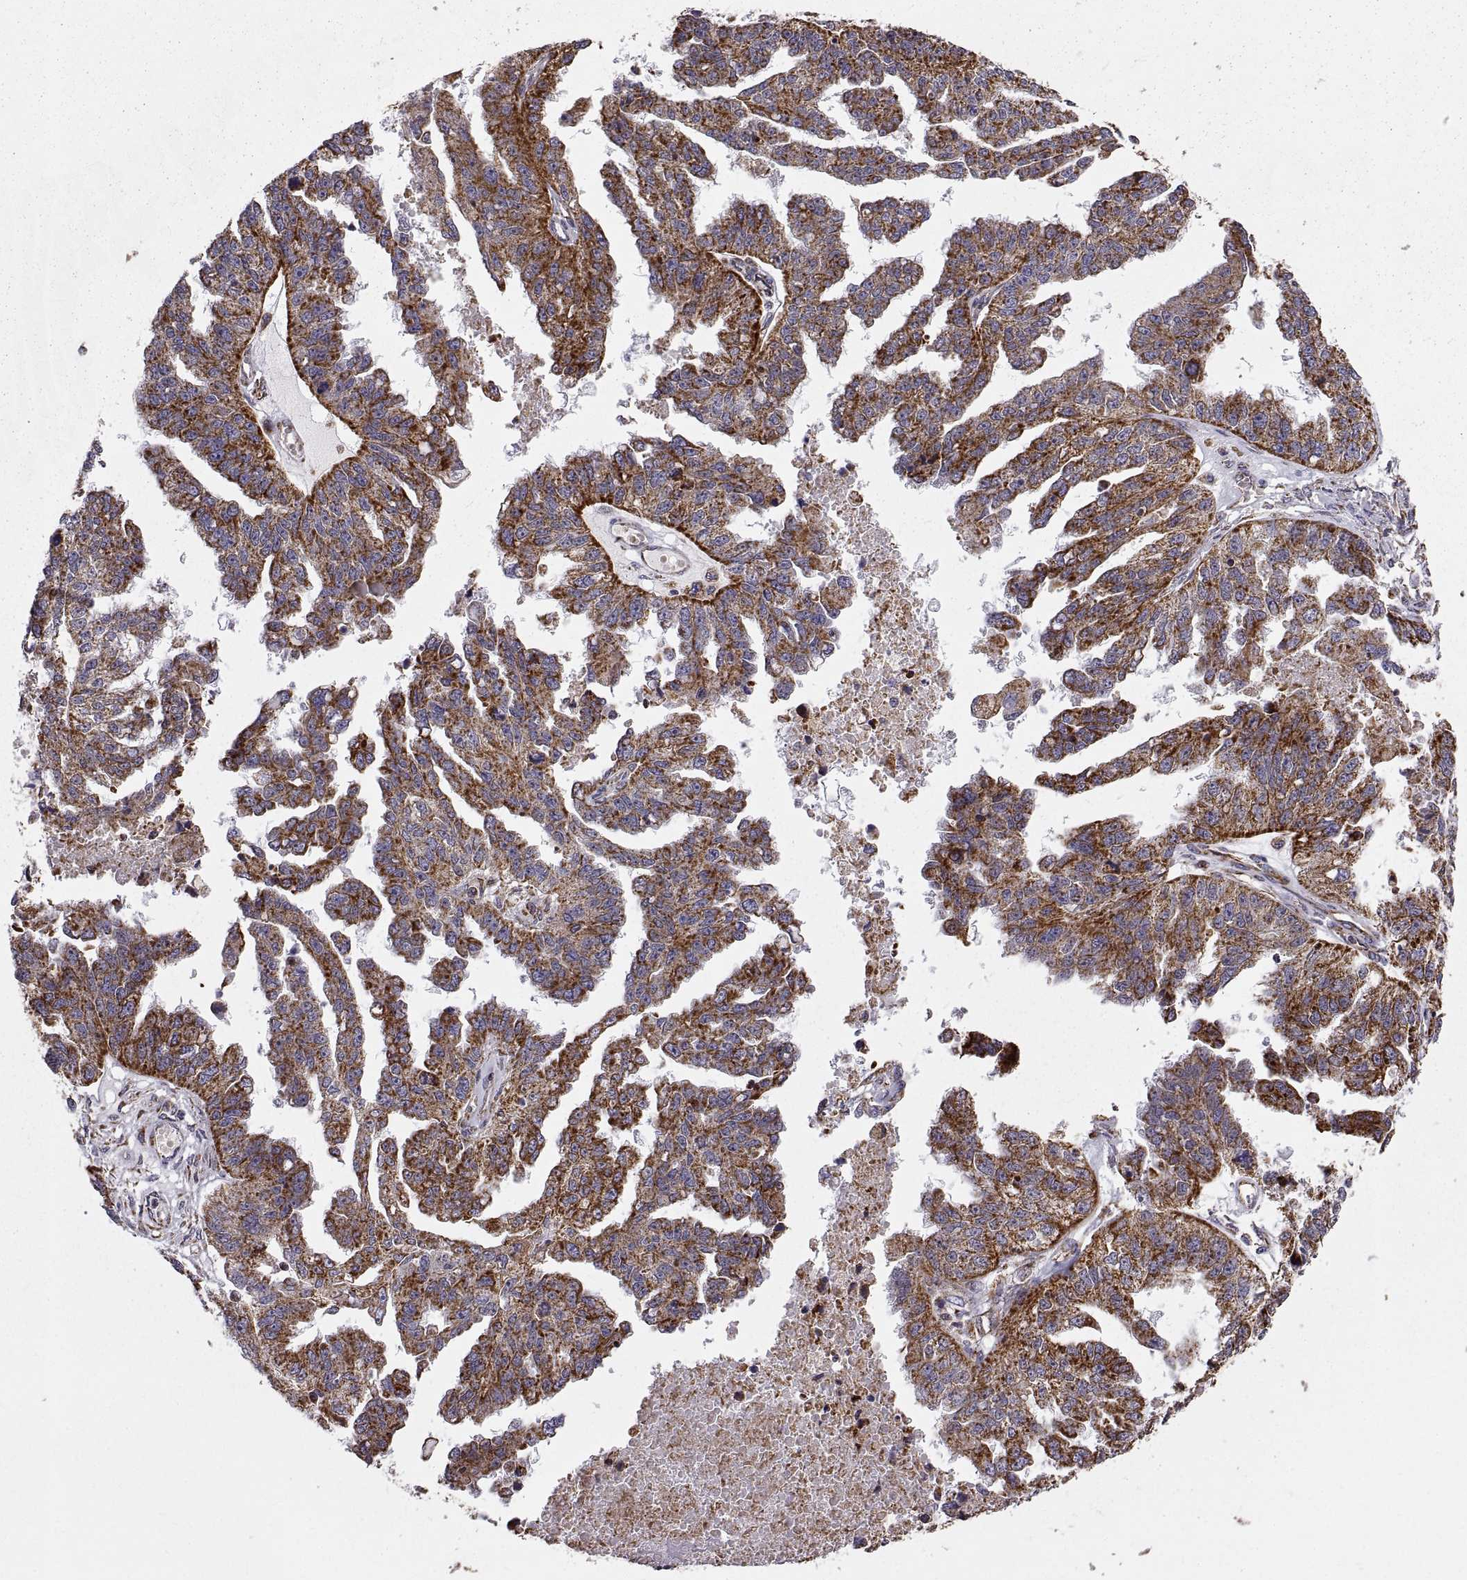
{"staining": {"intensity": "strong", "quantity": ">75%", "location": "cytoplasmic/membranous"}, "tissue": "ovarian cancer", "cell_type": "Tumor cells", "image_type": "cancer", "snomed": [{"axis": "morphology", "description": "Cystadenocarcinoma, serous, NOS"}, {"axis": "topography", "description": "Ovary"}], "caption": "Human ovarian cancer (serous cystadenocarcinoma) stained with a protein marker shows strong staining in tumor cells.", "gene": "ARSD", "patient": {"sex": "female", "age": 58}}